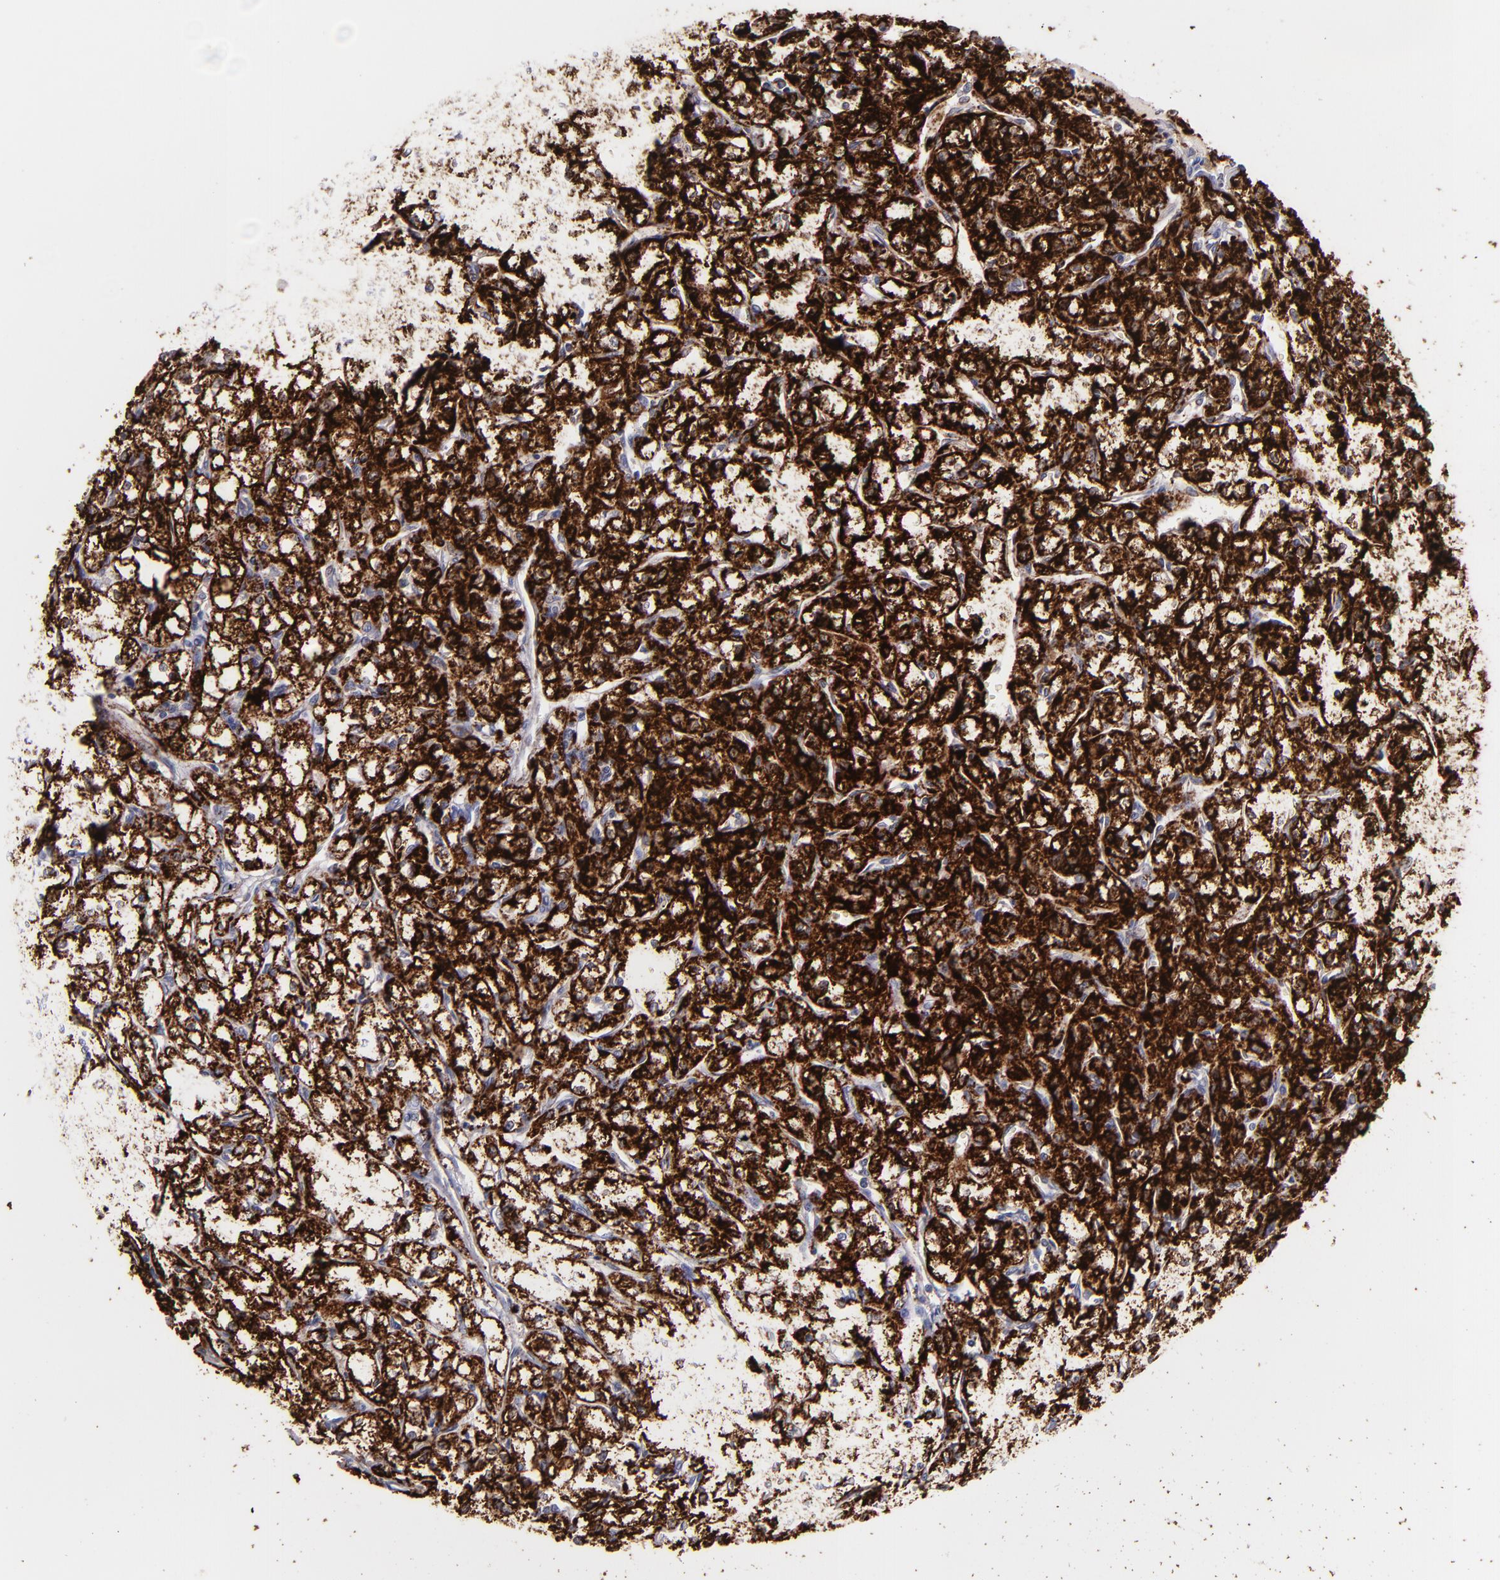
{"staining": {"intensity": "strong", "quantity": ">75%", "location": "cytoplasmic/membranous"}, "tissue": "renal cancer", "cell_type": "Tumor cells", "image_type": "cancer", "snomed": [{"axis": "morphology", "description": "Adenocarcinoma, NOS"}, {"axis": "topography", "description": "Kidney"}], "caption": "A micrograph of human adenocarcinoma (renal) stained for a protein reveals strong cytoplasmic/membranous brown staining in tumor cells.", "gene": "MAOB", "patient": {"sex": "male", "age": 61}}